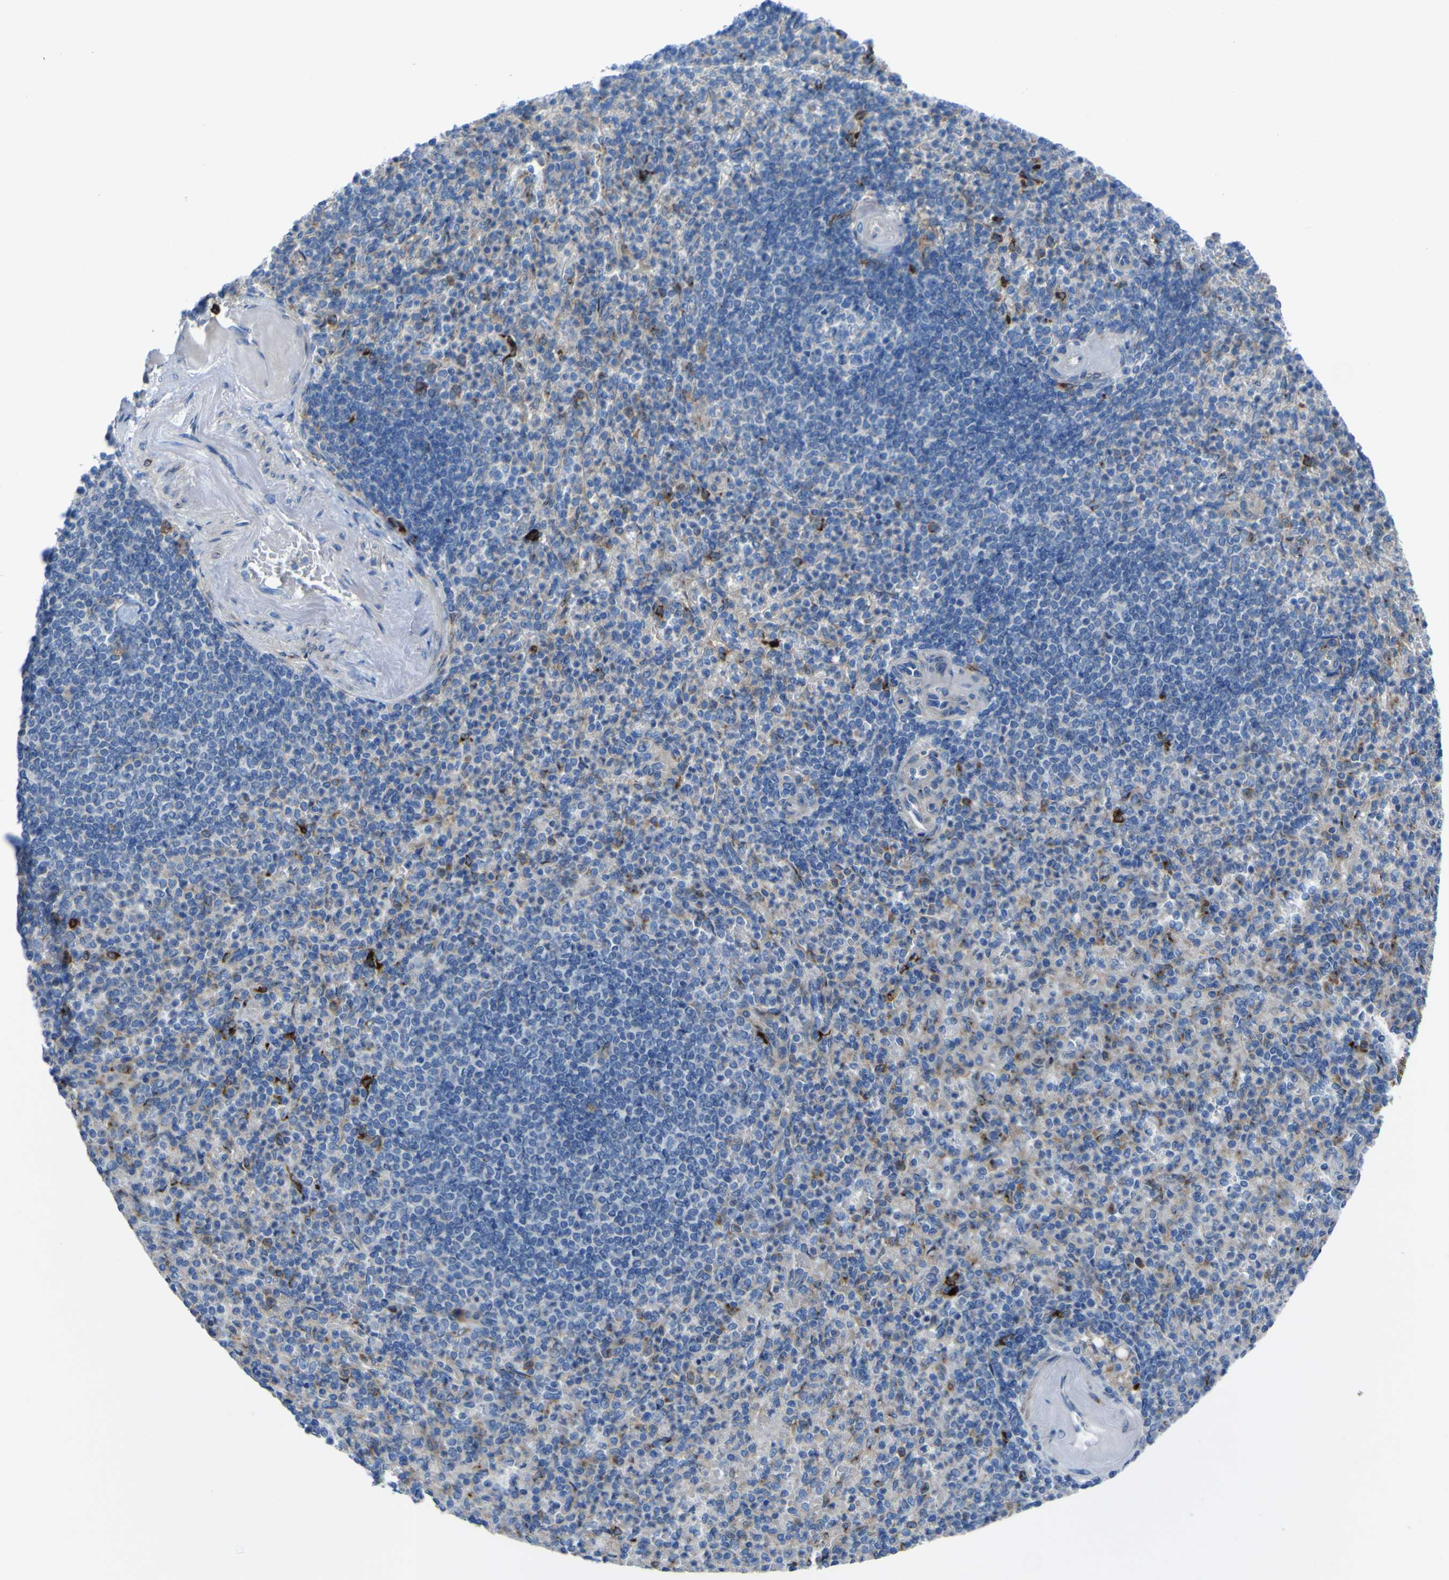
{"staining": {"intensity": "strong", "quantity": "<25%", "location": "cytoplasmic/membranous"}, "tissue": "spleen", "cell_type": "Cells in red pulp", "image_type": "normal", "snomed": [{"axis": "morphology", "description": "Normal tissue, NOS"}, {"axis": "topography", "description": "Spleen"}], "caption": "IHC photomicrograph of benign spleen stained for a protein (brown), which displays medium levels of strong cytoplasmic/membranous staining in about <25% of cells in red pulp.", "gene": "CST3", "patient": {"sex": "female", "age": 74}}